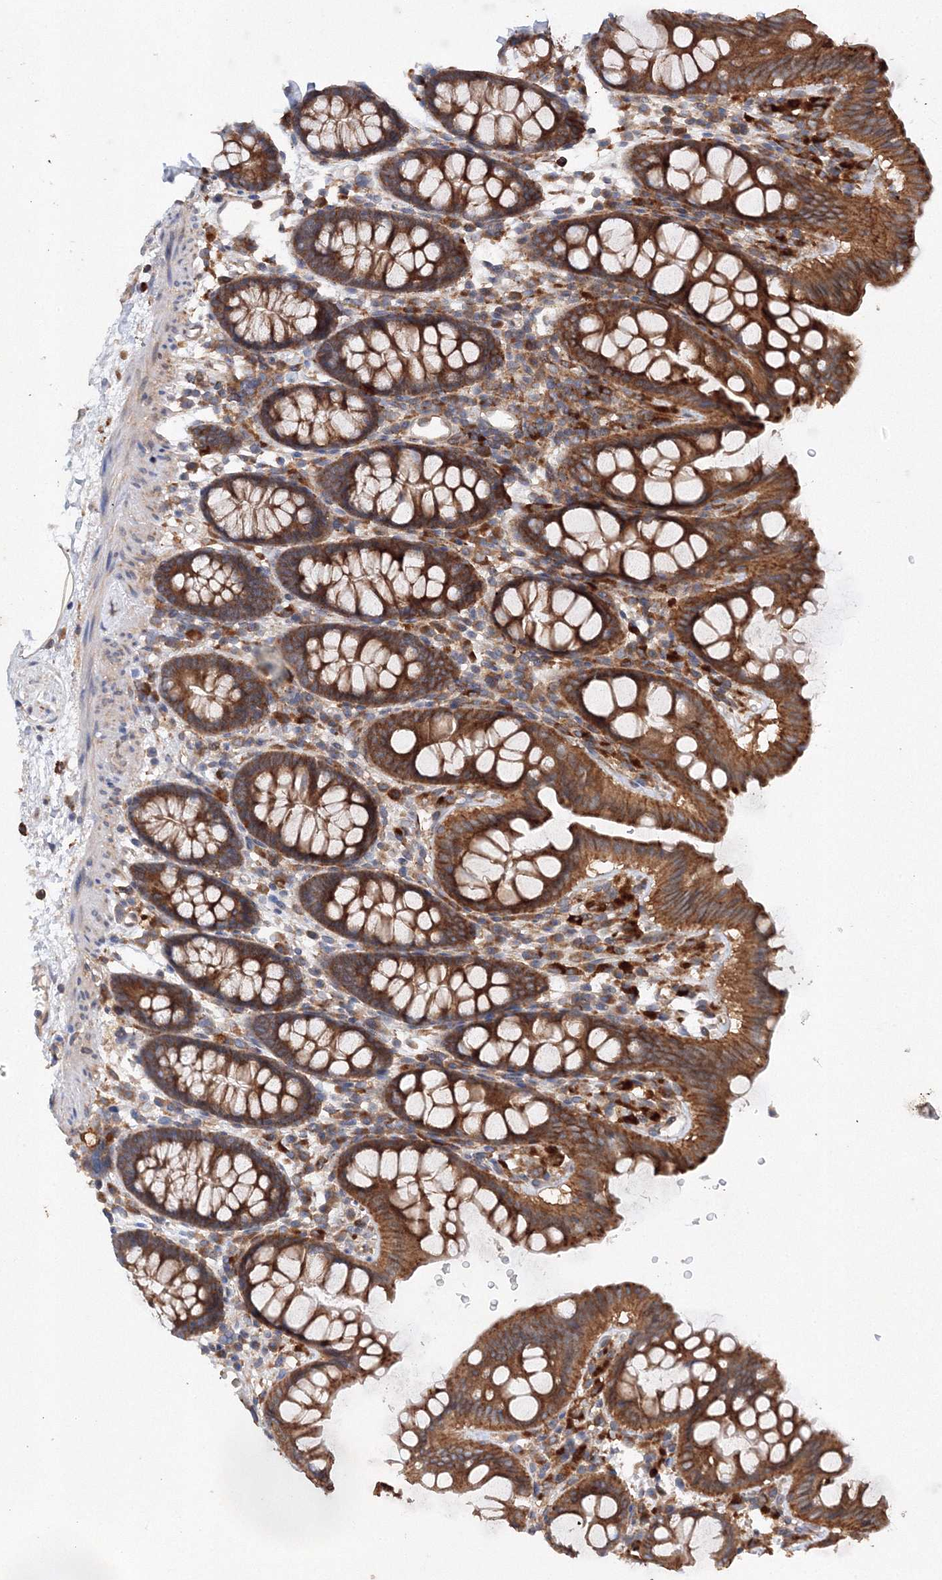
{"staining": {"intensity": "weak", "quantity": "25%-75%", "location": "cytoplasmic/membranous"}, "tissue": "colon", "cell_type": "Endothelial cells", "image_type": "normal", "snomed": [{"axis": "morphology", "description": "Normal tissue, NOS"}, {"axis": "topography", "description": "Colon"}], "caption": "Protein analysis of unremarkable colon displays weak cytoplasmic/membranous positivity in approximately 25%-75% of endothelial cells.", "gene": "SLC36A1", "patient": {"sex": "male", "age": 75}}